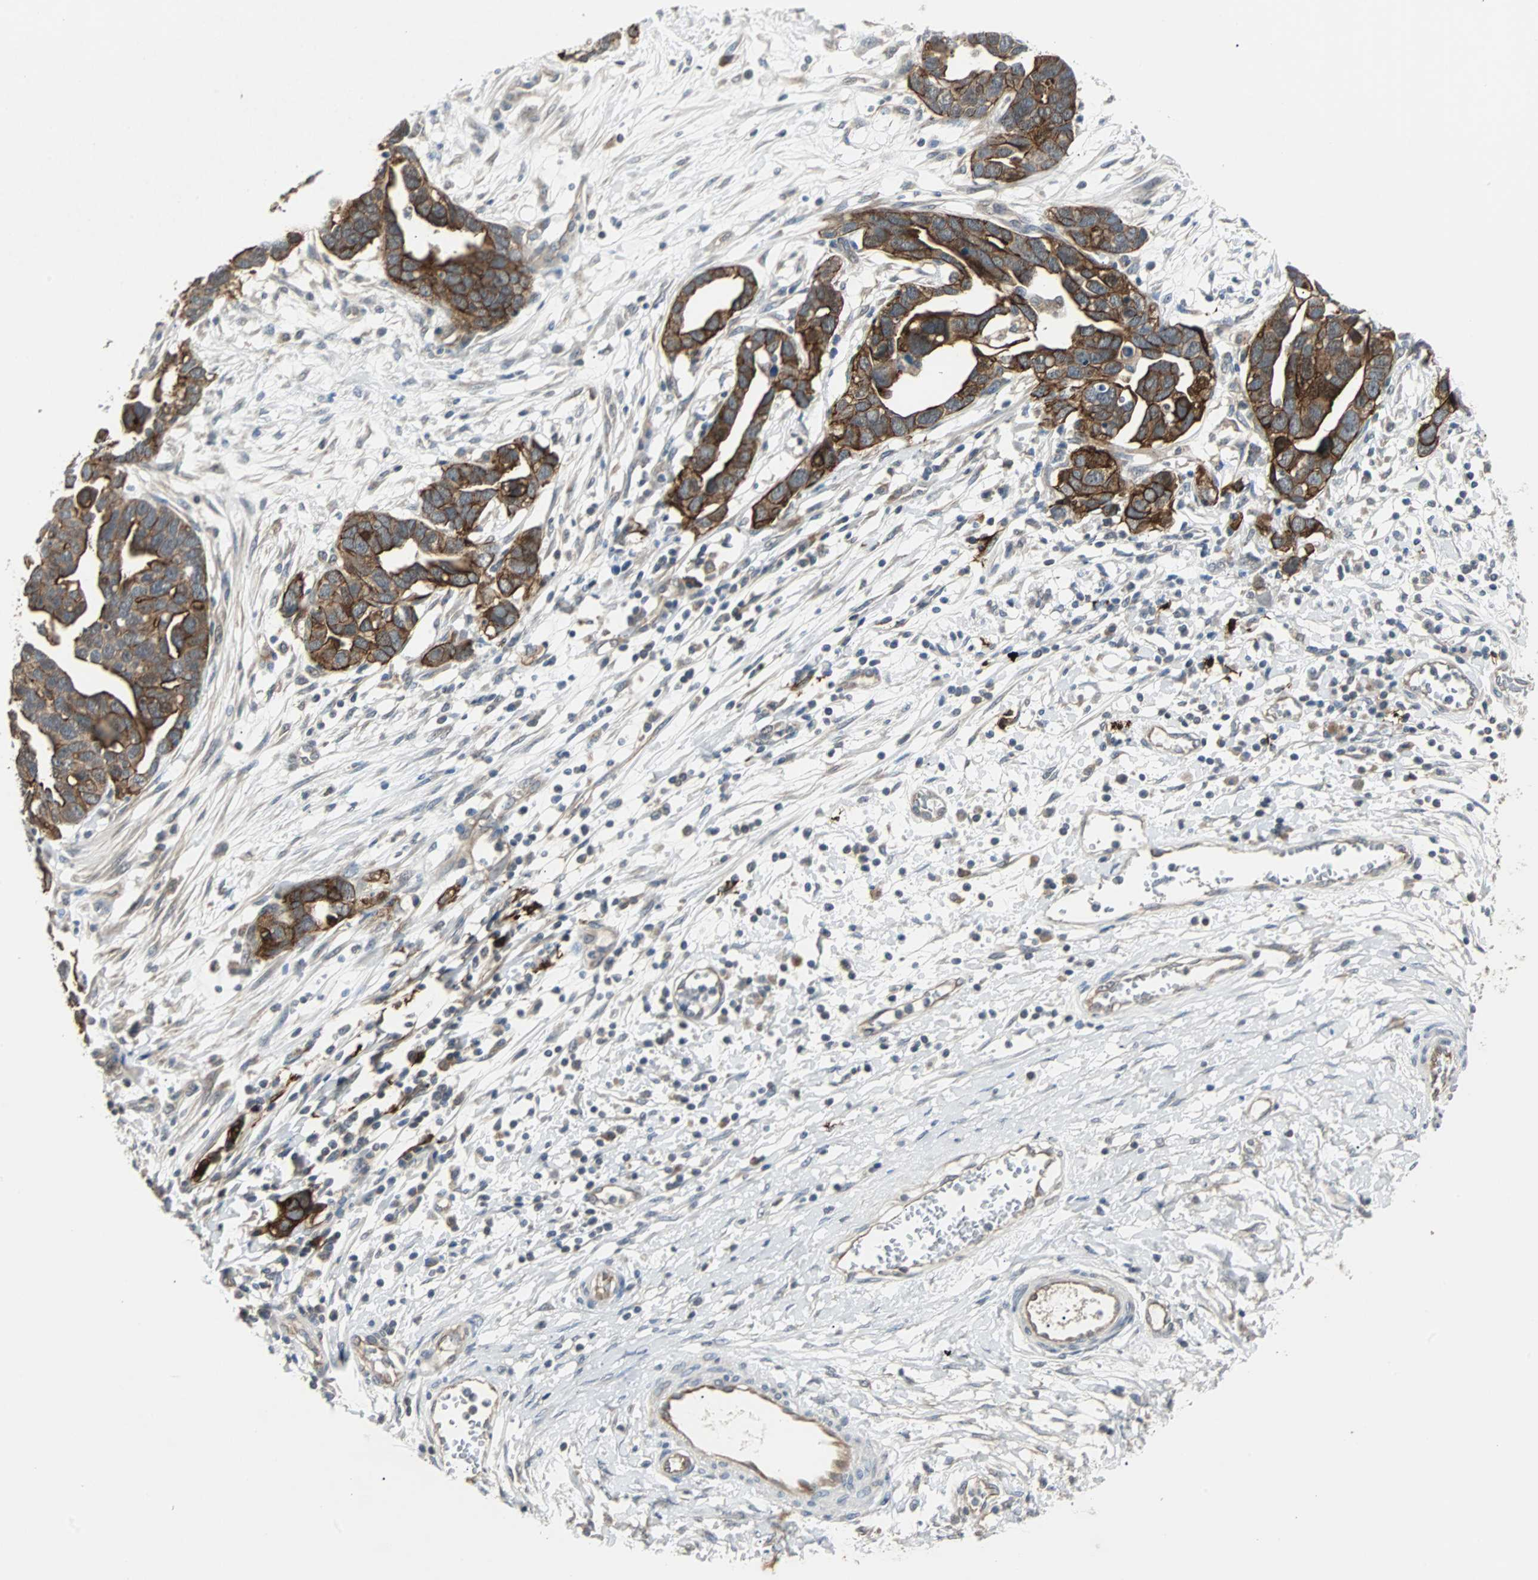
{"staining": {"intensity": "strong", "quantity": ">75%", "location": "cytoplasmic/membranous"}, "tissue": "ovarian cancer", "cell_type": "Tumor cells", "image_type": "cancer", "snomed": [{"axis": "morphology", "description": "Cystadenocarcinoma, serous, NOS"}, {"axis": "topography", "description": "Ovary"}], "caption": "Brown immunohistochemical staining in ovarian cancer (serous cystadenocarcinoma) displays strong cytoplasmic/membranous positivity in approximately >75% of tumor cells.", "gene": "CMC2", "patient": {"sex": "female", "age": 54}}